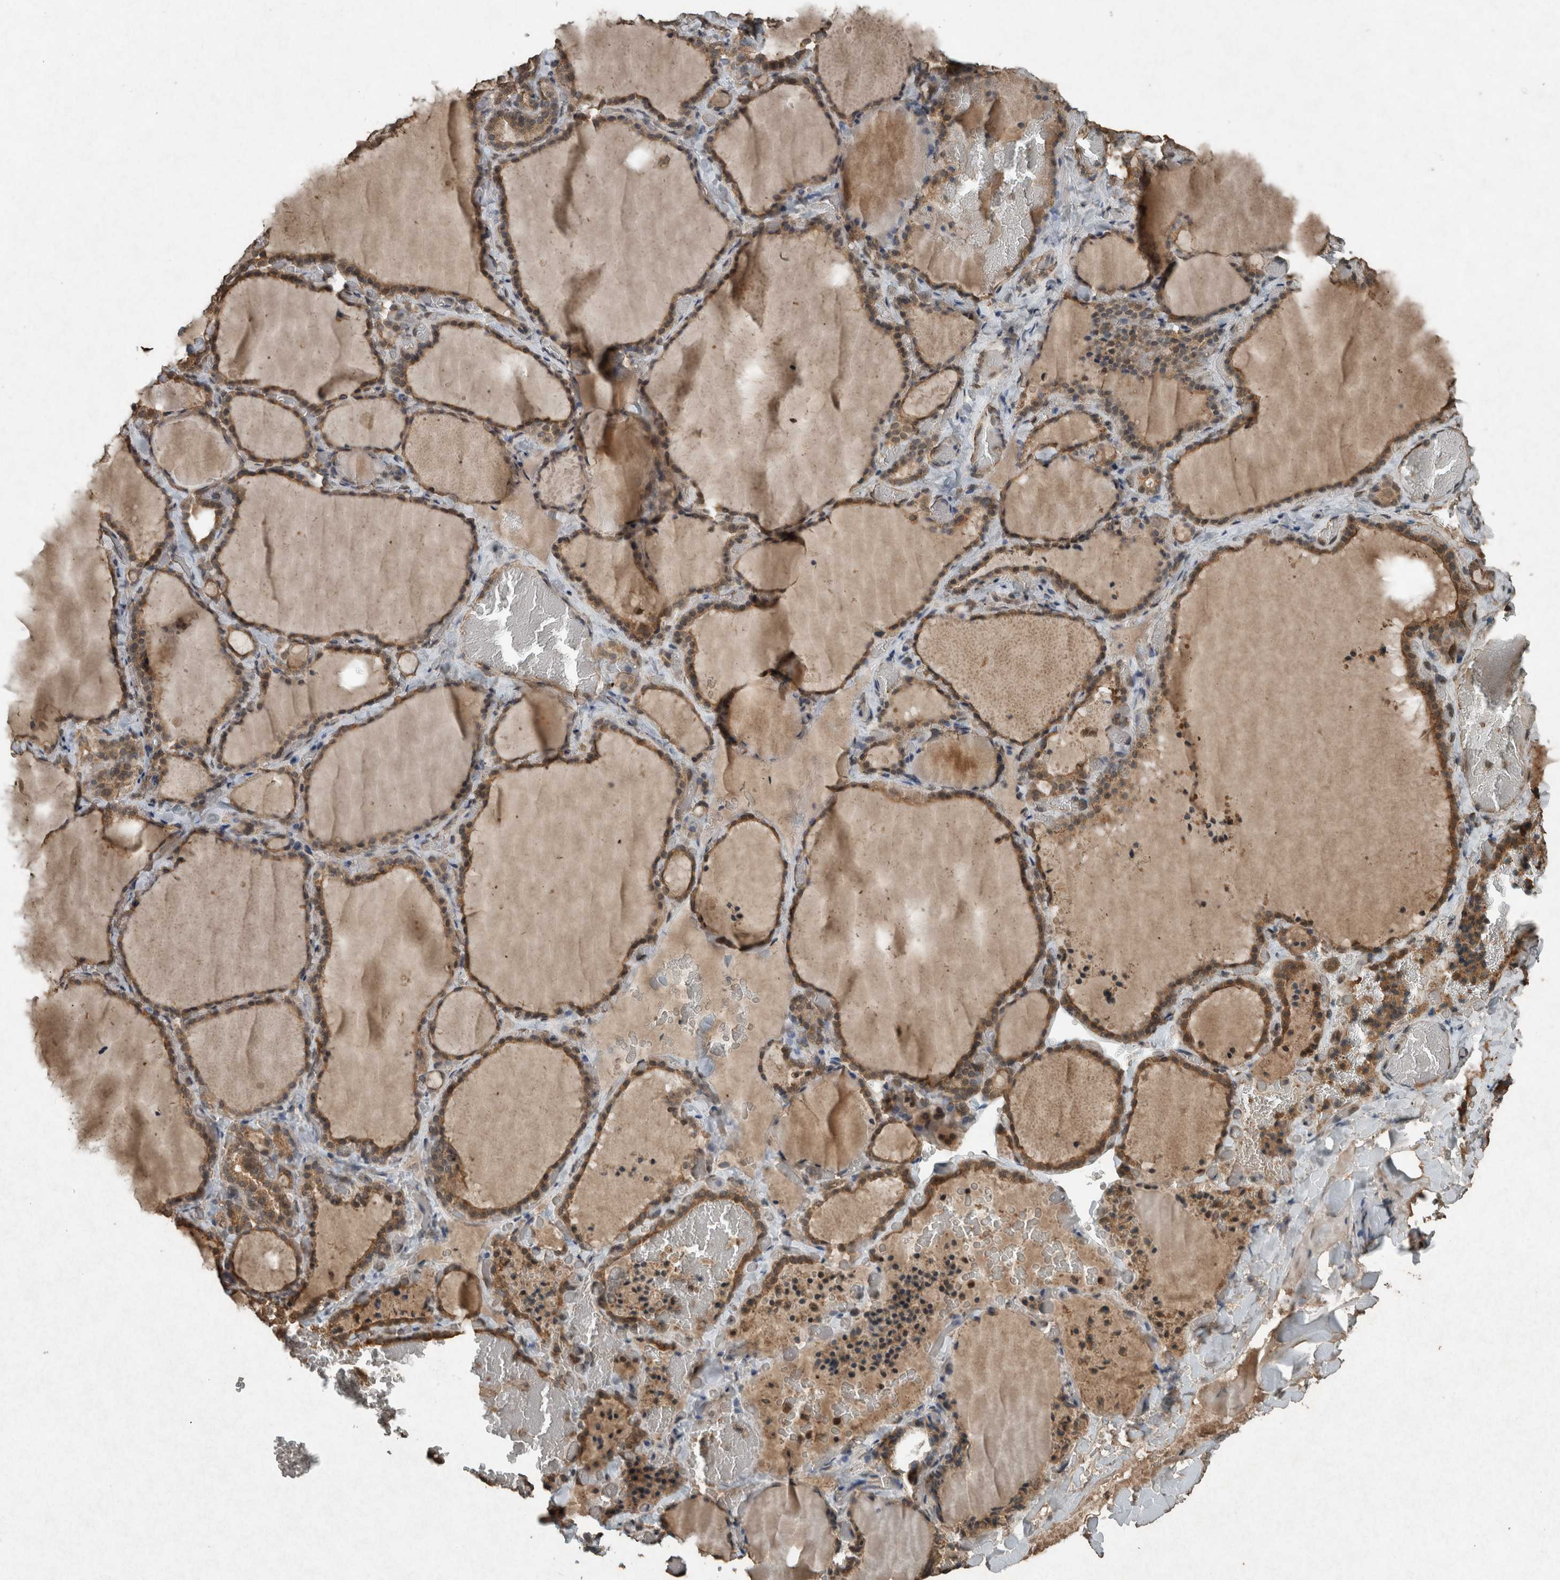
{"staining": {"intensity": "moderate", "quantity": ">75%", "location": "cytoplasmic/membranous,nuclear"}, "tissue": "thyroid gland", "cell_type": "Glandular cells", "image_type": "normal", "snomed": [{"axis": "morphology", "description": "Normal tissue, NOS"}, {"axis": "topography", "description": "Thyroid gland"}], "caption": "A high-resolution photomicrograph shows IHC staining of unremarkable thyroid gland, which exhibits moderate cytoplasmic/membranous,nuclear positivity in approximately >75% of glandular cells. The staining is performed using DAB (3,3'-diaminobenzidine) brown chromogen to label protein expression. The nuclei are counter-stained blue using hematoxylin.", "gene": "ARHGEF12", "patient": {"sex": "female", "age": 22}}